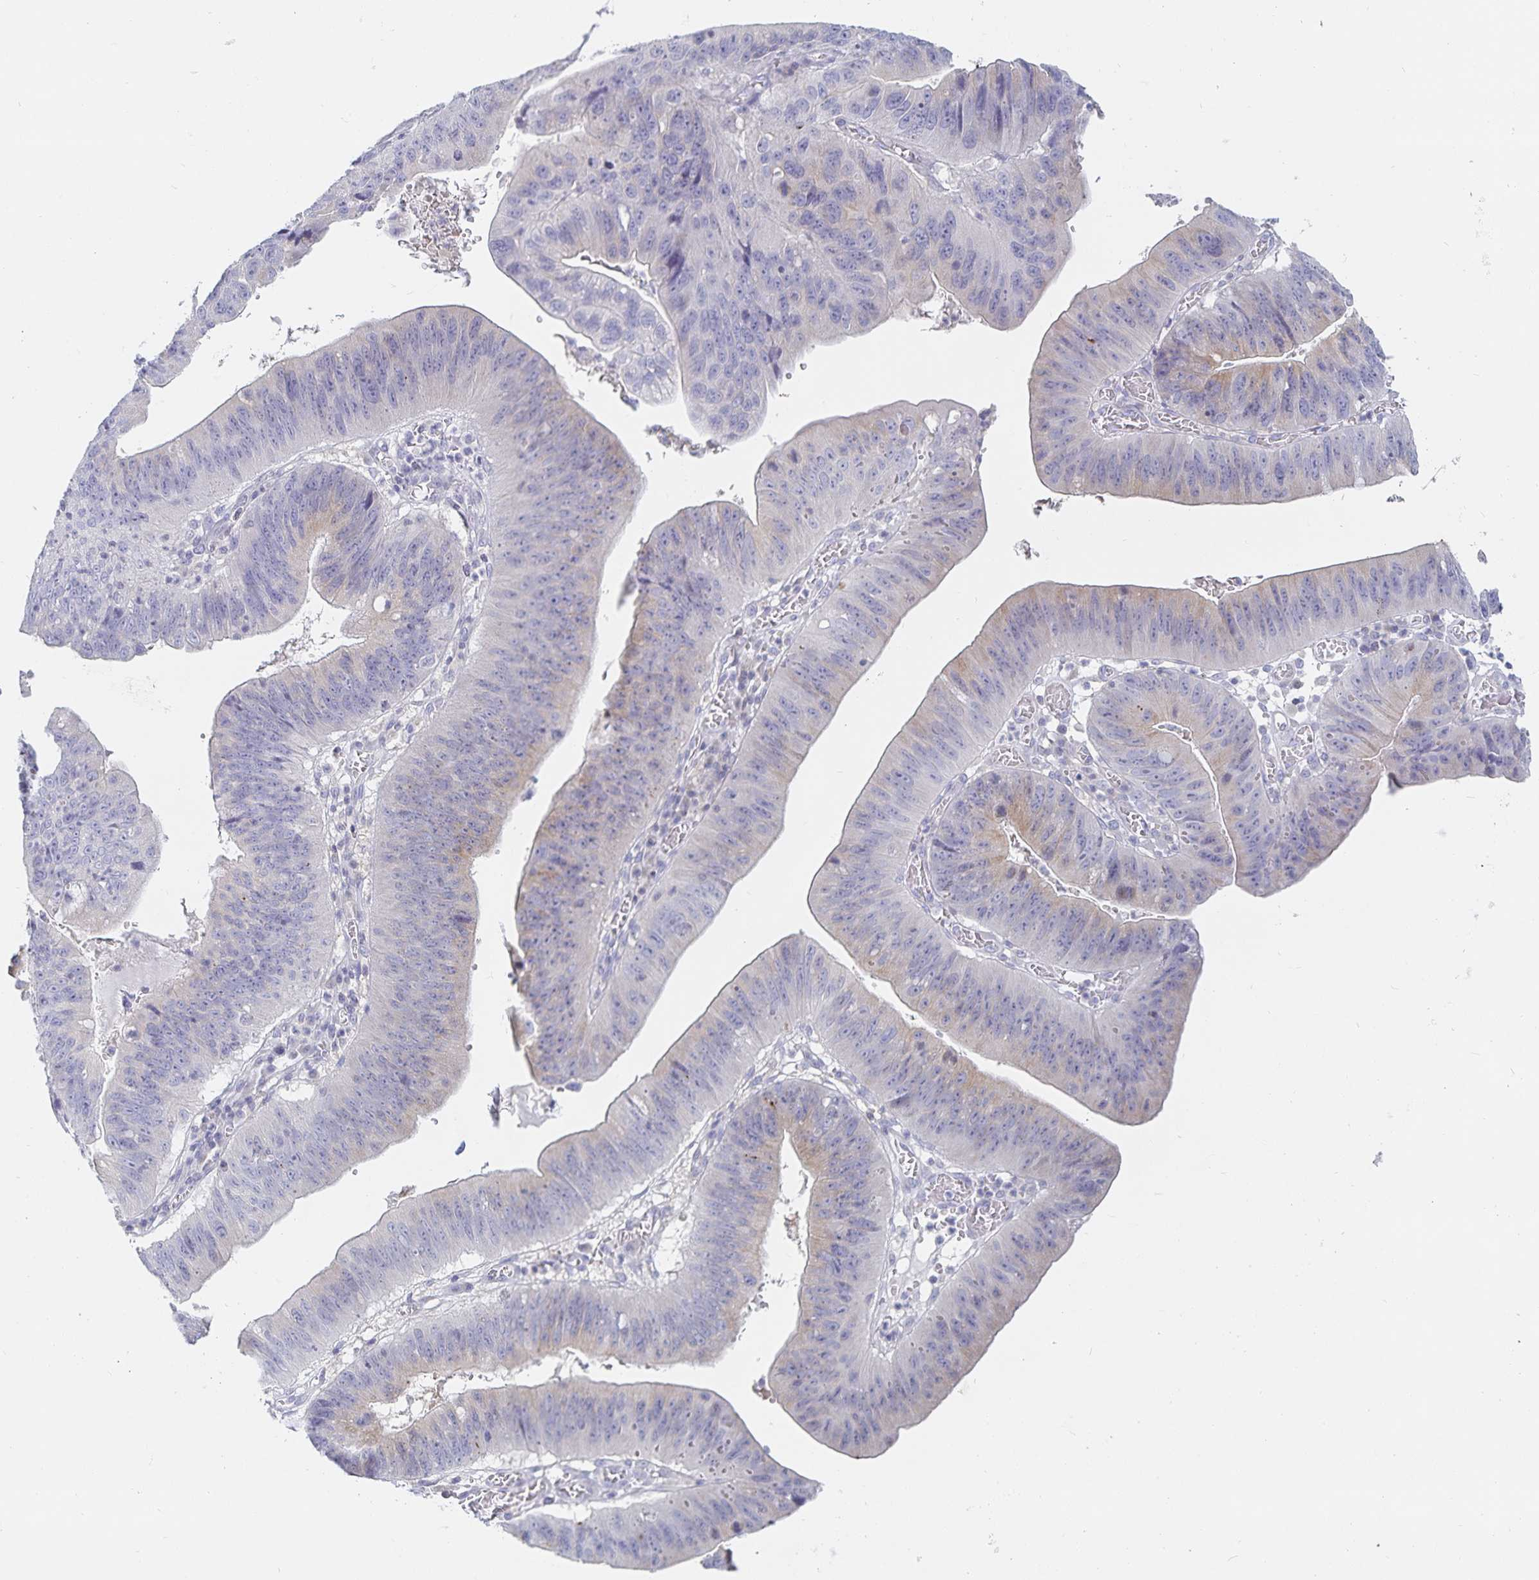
{"staining": {"intensity": "negative", "quantity": "none", "location": "none"}, "tissue": "stomach cancer", "cell_type": "Tumor cells", "image_type": "cancer", "snomed": [{"axis": "morphology", "description": "Adenocarcinoma, NOS"}, {"axis": "topography", "description": "Stomach"}], "caption": "Stomach cancer was stained to show a protein in brown. There is no significant staining in tumor cells.", "gene": "SFTPA1", "patient": {"sex": "male", "age": 59}}